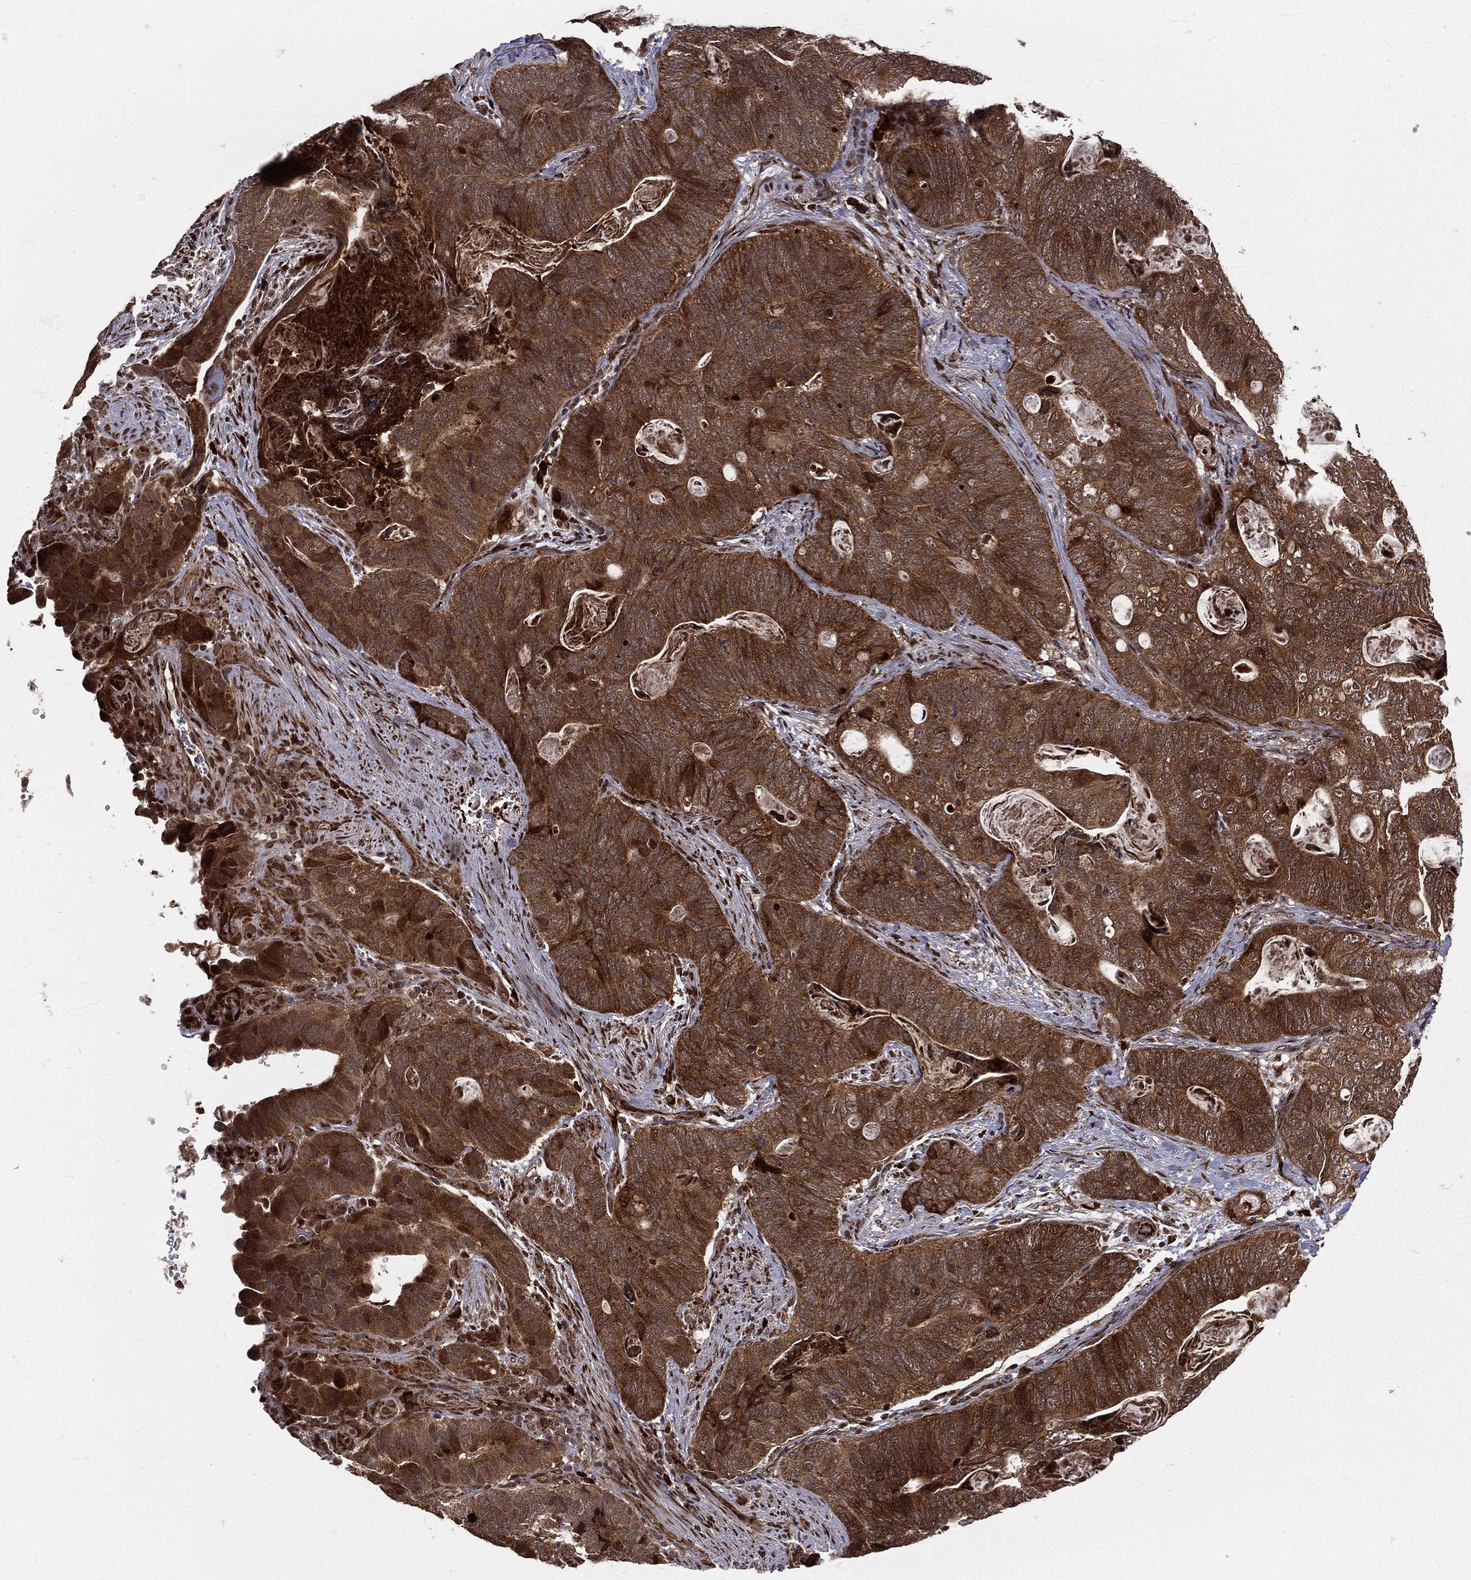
{"staining": {"intensity": "strong", "quantity": ">75%", "location": "cytoplasmic/membranous"}, "tissue": "stomach cancer", "cell_type": "Tumor cells", "image_type": "cancer", "snomed": [{"axis": "morphology", "description": "Normal tissue, NOS"}, {"axis": "morphology", "description": "Adenocarcinoma, NOS"}, {"axis": "topography", "description": "Stomach"}], "caption": "An image of human stomach cancer (adenocarcinoma) stained for a protein exhibits strong cytoplasmic/membranous brown staining in tumor cells.", "gene": "MDM2", "patient": {"sex": "female", "age": 89}}